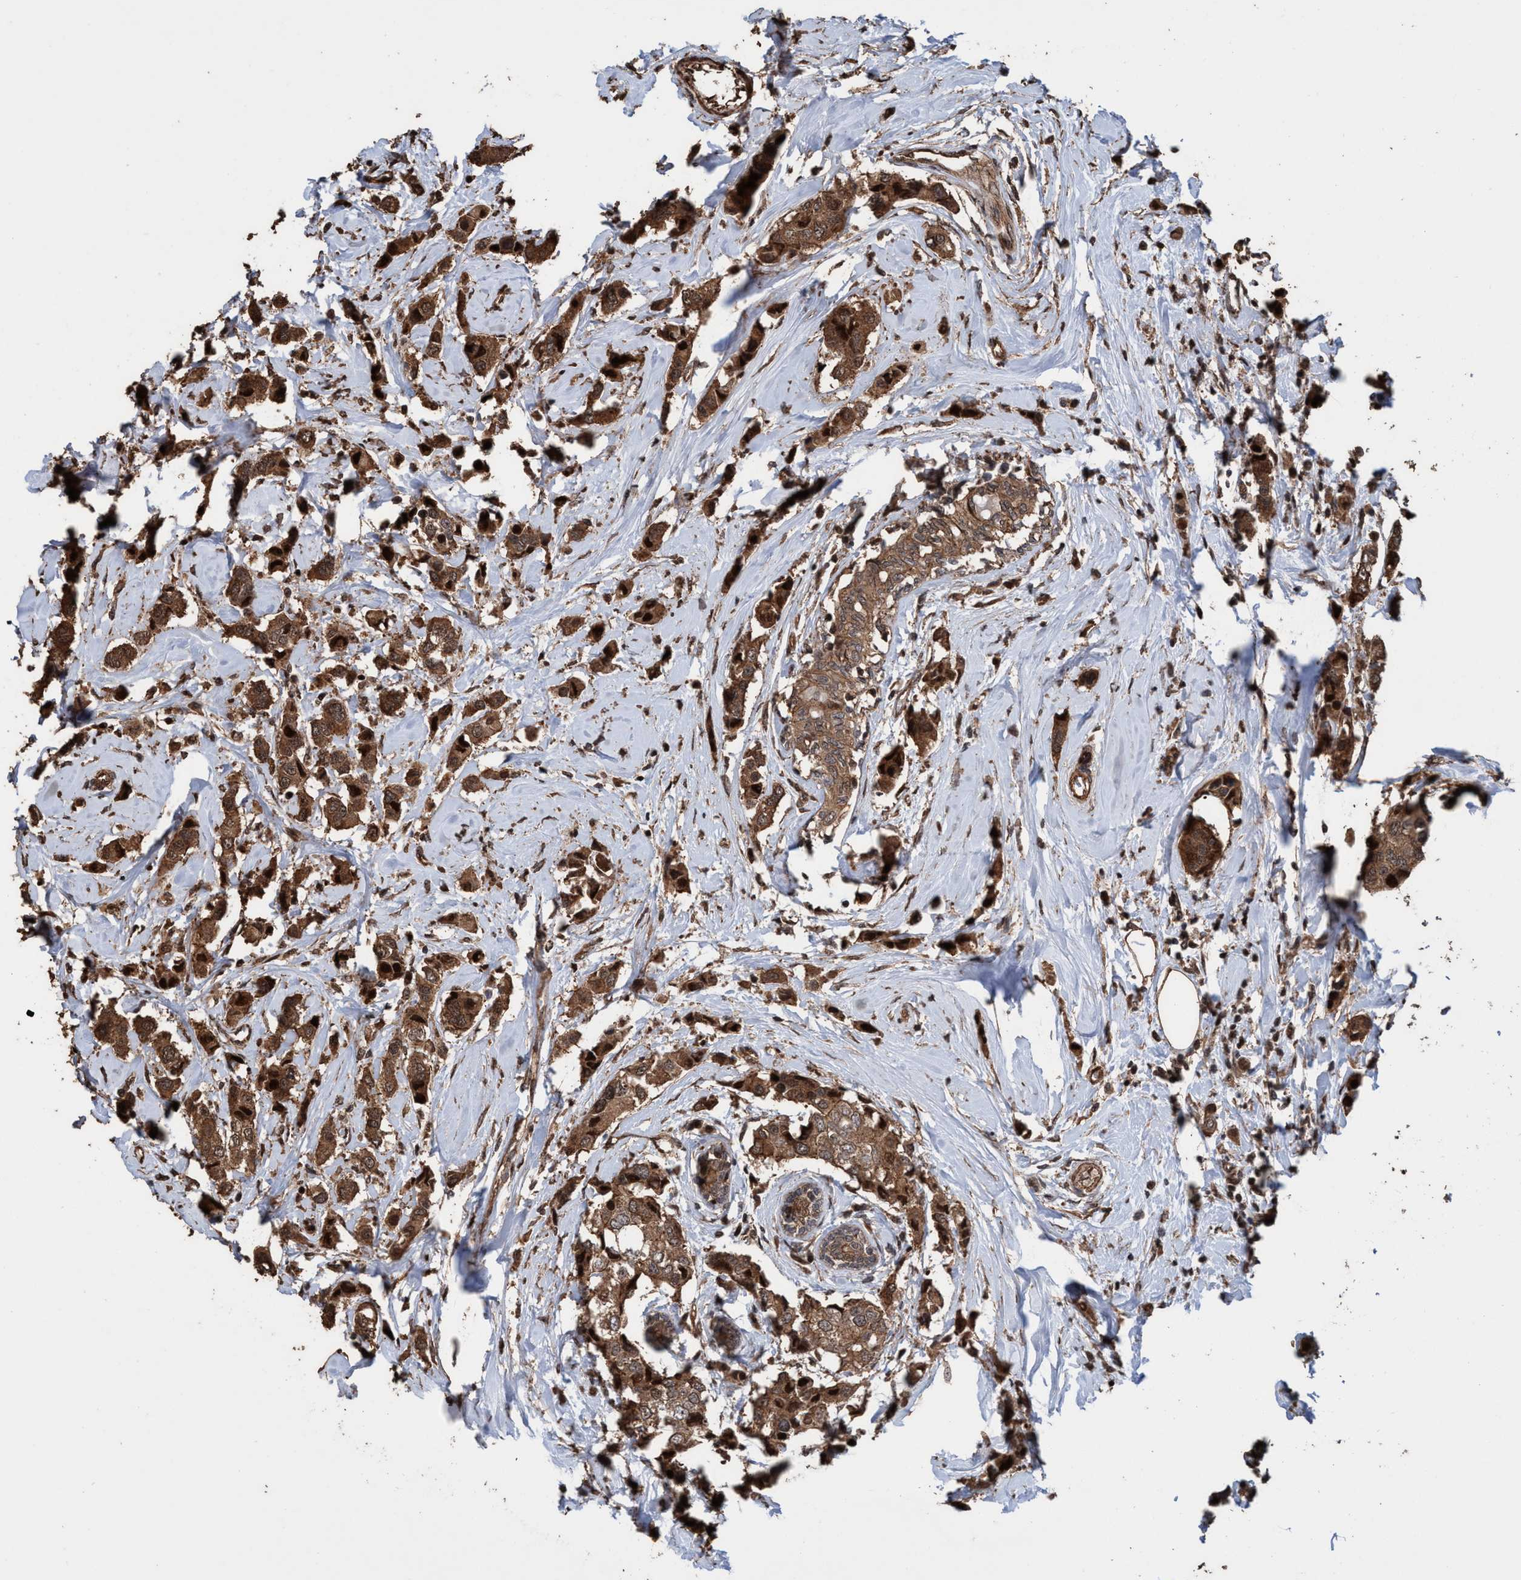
{"staining": {"intensity": "strong", "quantity": ">75%", "location": "cytoplasmic/membranous,nuclear"}, "tissue": "breast cancer", "cell_type": "Tumor cells", "image_type": "cancer", "snomed": [{"axis": "morphology", "description": "Normal tissue, NOS"}, {"axis": "morphology", "description": "Duct carcinoma"}, {"axis": "topography", "description": "Breast"}], "caption": "Immunohistochemical staining of breast infiltrating ductal carcinoma demonstrates high levels of strong cytoplasmic/membranous and nuclear protein positivity in about >75% of tumor cells.", "gene": "TRPC7", "patient": {"sex": "female", "age": 50}}